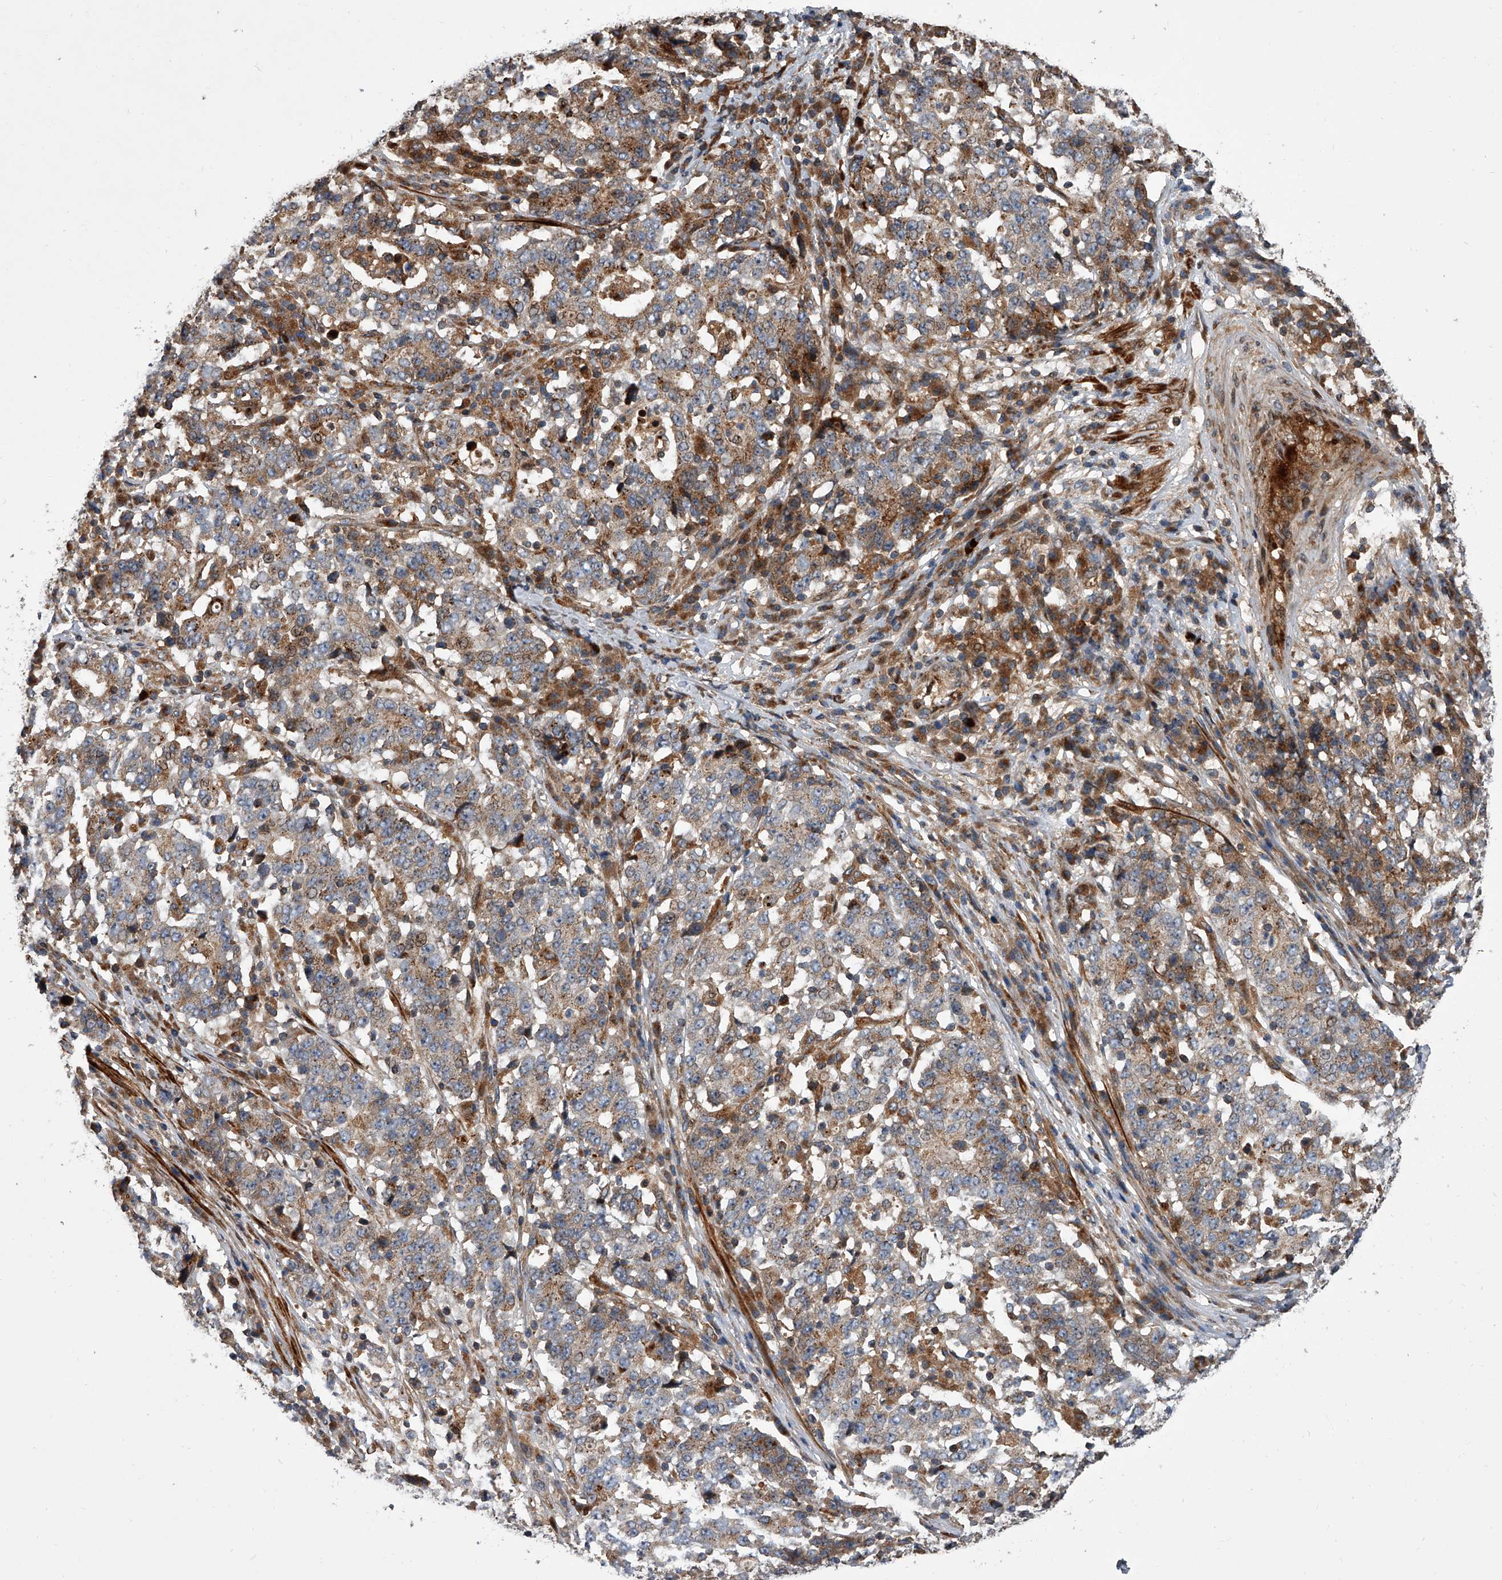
{"staining": {"intensity": "moderate", "quantity": ">75%", "location": "cytoplasmic/membranous"}, "tissue": "stomach cancer", "cell_type": "Tumor cells", "image_type": "cancer", "snomed": [{"axis": "morphology", "description": "Adenocarcinoma, NOS"}, {"axis": "topography", "description": "Stomach"}], "caption": "Stomach cancer (adenocarcinoma) tissue shows moderate cytoplasmic/membranous positivity in about >75% of tumor cells, visualized by immunohistochemistry.", "gene": "USP47", "patient": {"sex": "male", "age": 59}}